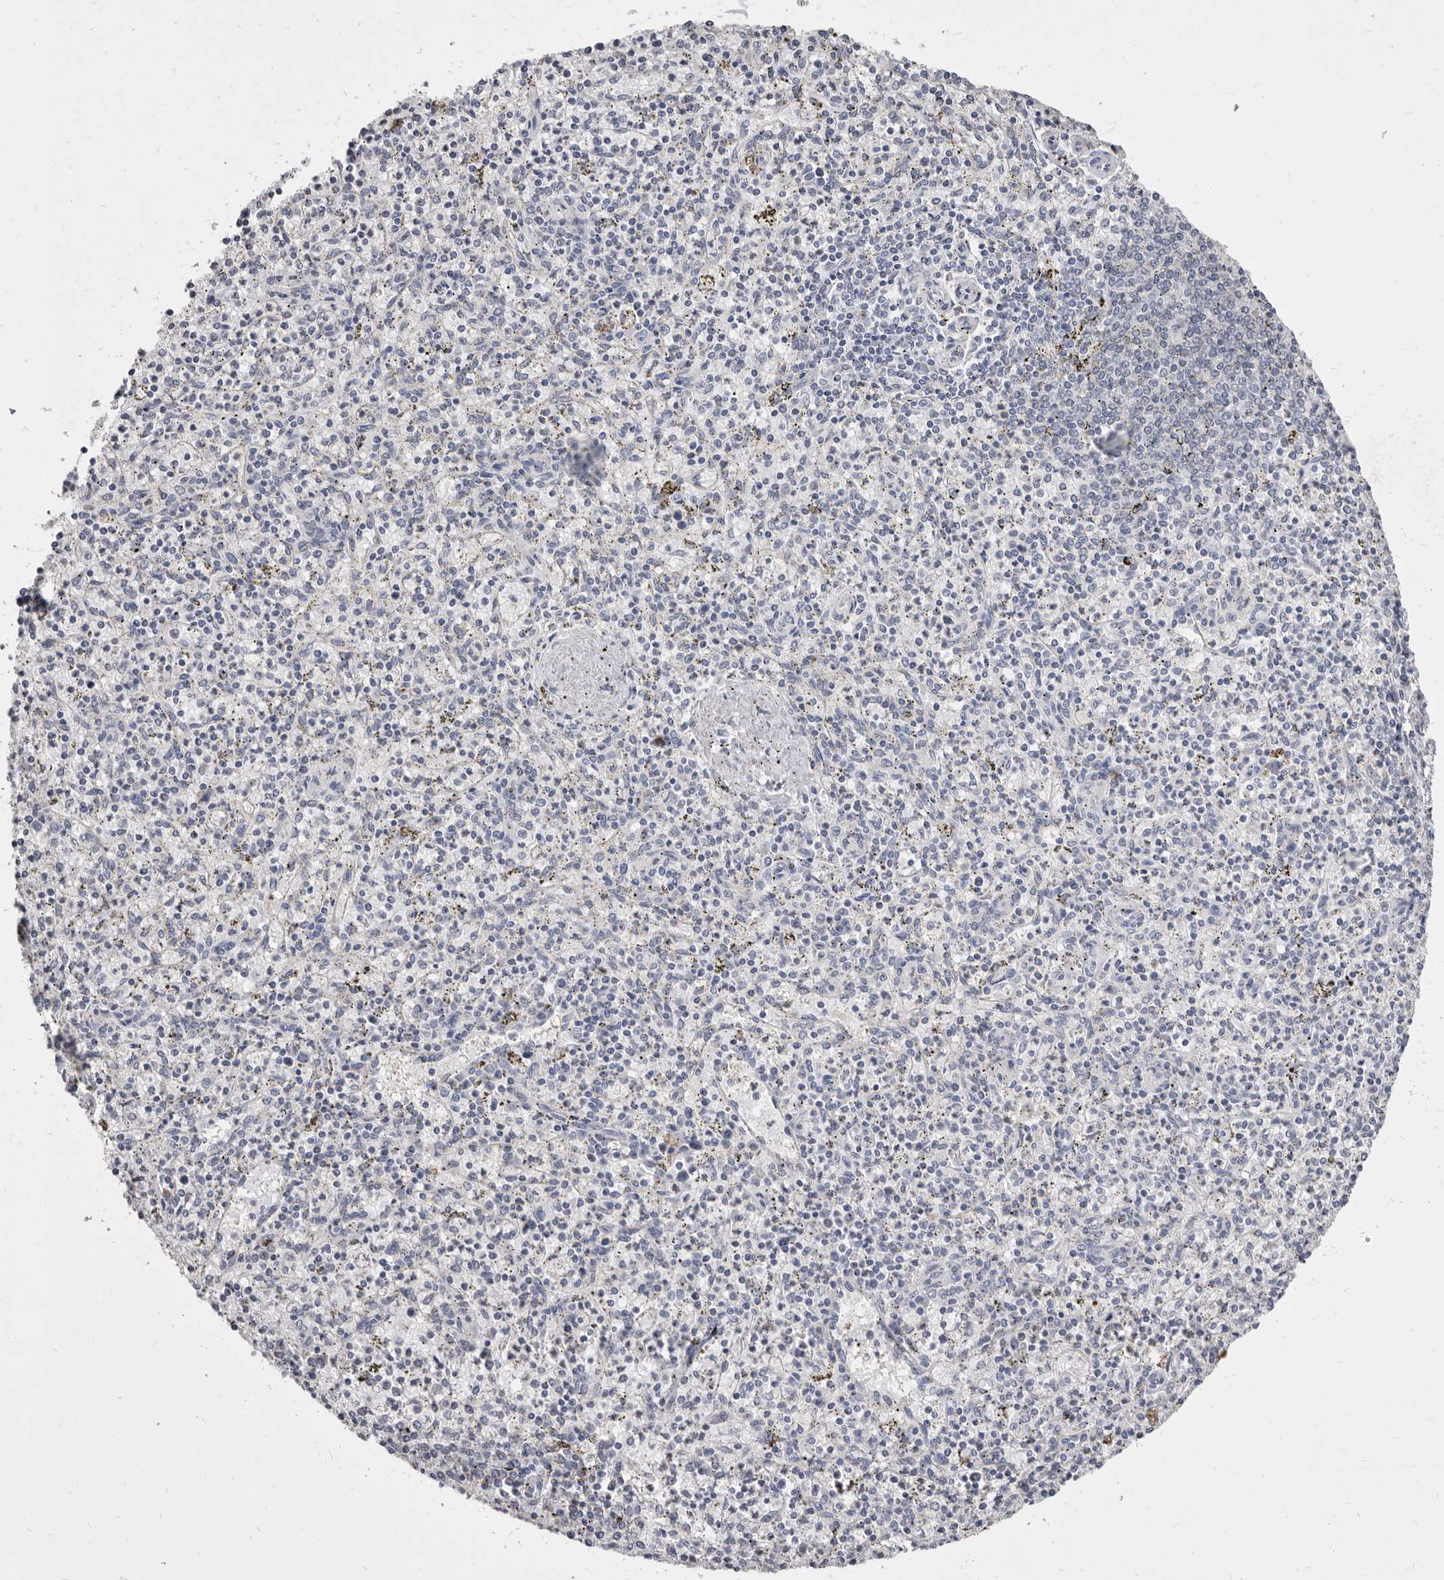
{"staining": {"intensity": "negative", "quantity": "none", "location": "none"}, "tissue": "spleen", "cell_type": "Cells in red pulp", "image_type": "normal", "snomed": [{"axis": "morphology", "description": "Normal tissue, NOS"}, {"axis": "topography", "description": "Spleen"}], "caption": "Immunohistochemistry image of unremarkable spleen: human spleen stained with DAB (3,3'-diaminobenzidine) shows no significant protein staining in cells in red pulp. Nuclei are stained in blue.", "gene": "CYP2E1", "patient": {"sex": "male", "age": 72}}